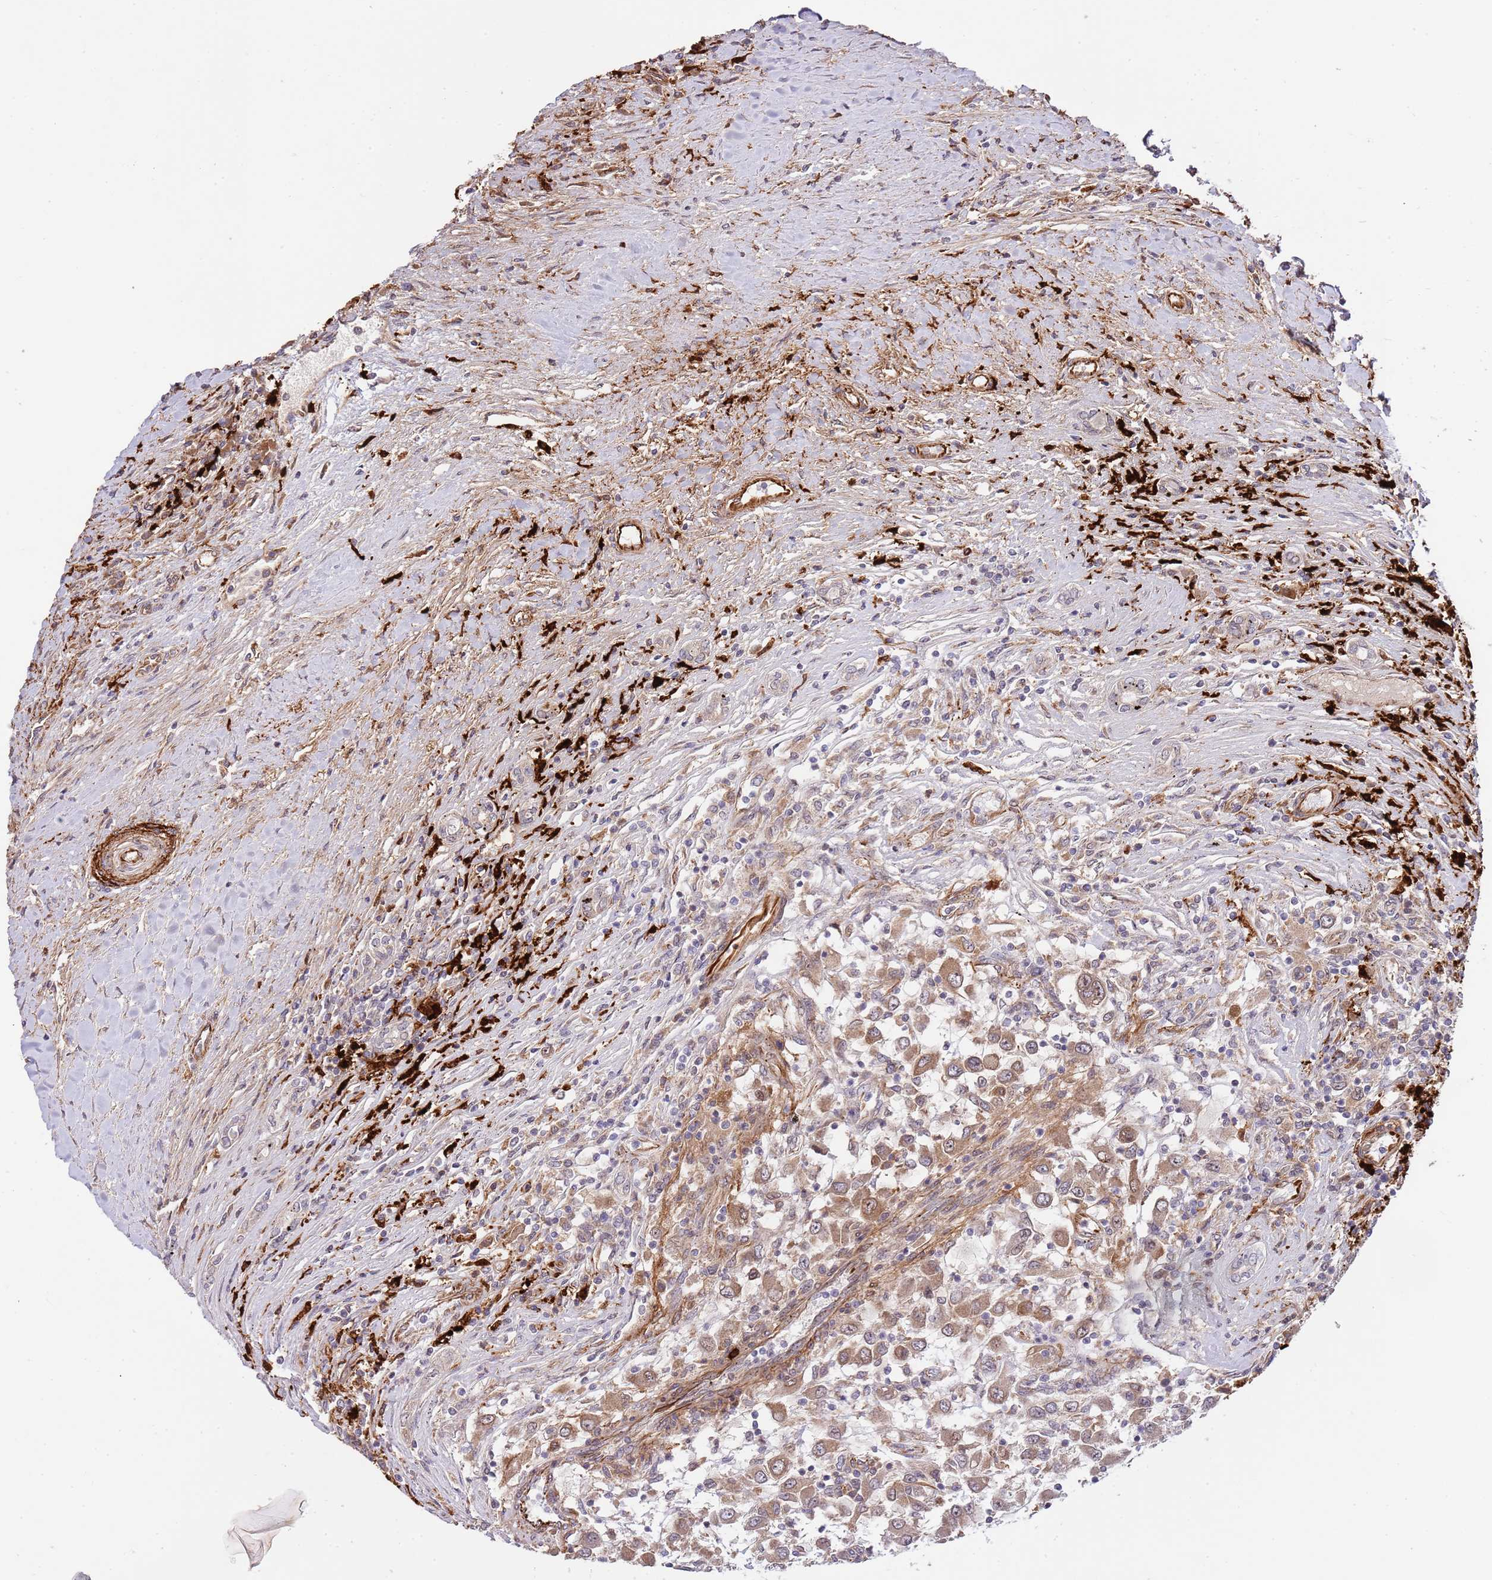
{"staining": {"intensity": "weak", "quantity": ">75%", "location": "cytoplasmic/membranous"}, "tissue": "renal cancer", "cell_type": "Tumor cells", "image_type": "cancer", "snomed": [{"axis": "morphology", "description": "Adenocarcinoma, NOS"}, {"axis": "topography", "description": "Kidney"}], "caption": "A brown stain labels weak cytoplasmic/membranous positivity of a protein in renal adenocarcinoma tumor cells.", "gene": "NEK3", "patient": {"sex": "female", "age": 67}}